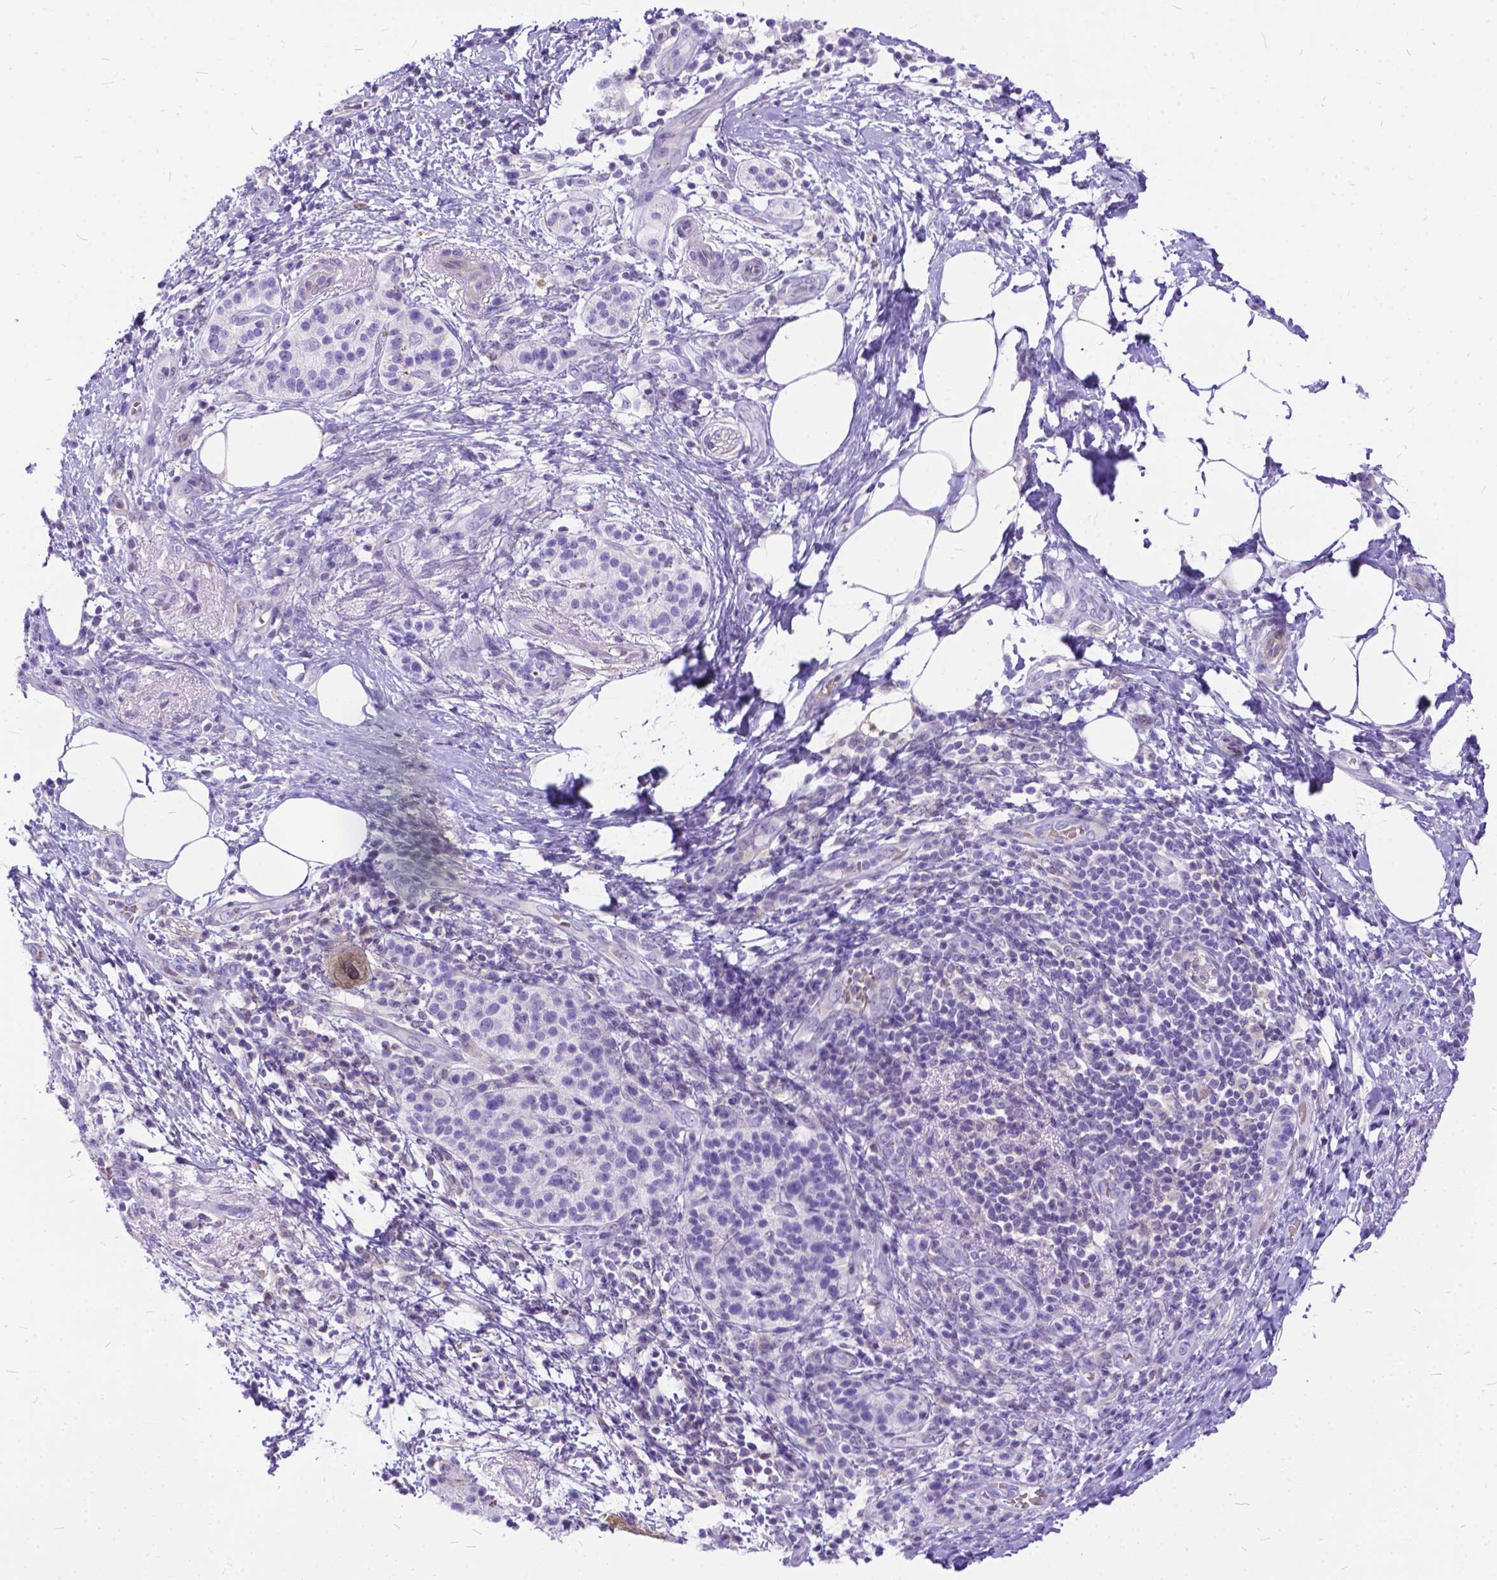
{"staining": {"intensity": "negative", "quantity": "none", "location": "none"}, "tissue": "pancreatic cancer", "cell_type": "Tumor cells", "image_type": "cancer", "snomed": [{"axis": "morphology", "description": "Adenocarcinoma, NOS"}, {"axis": "topography", "description": "Pancreas"}], "caption": "Protein analysis of pancreatic cancer (adenocarcinoma) shows no significant positivity in tumor cells. (DAB immunohistochemistry with hematoxylin counter stain).", "gene": "TMEM169", "patient": {"sex": "female", "age": 72}}